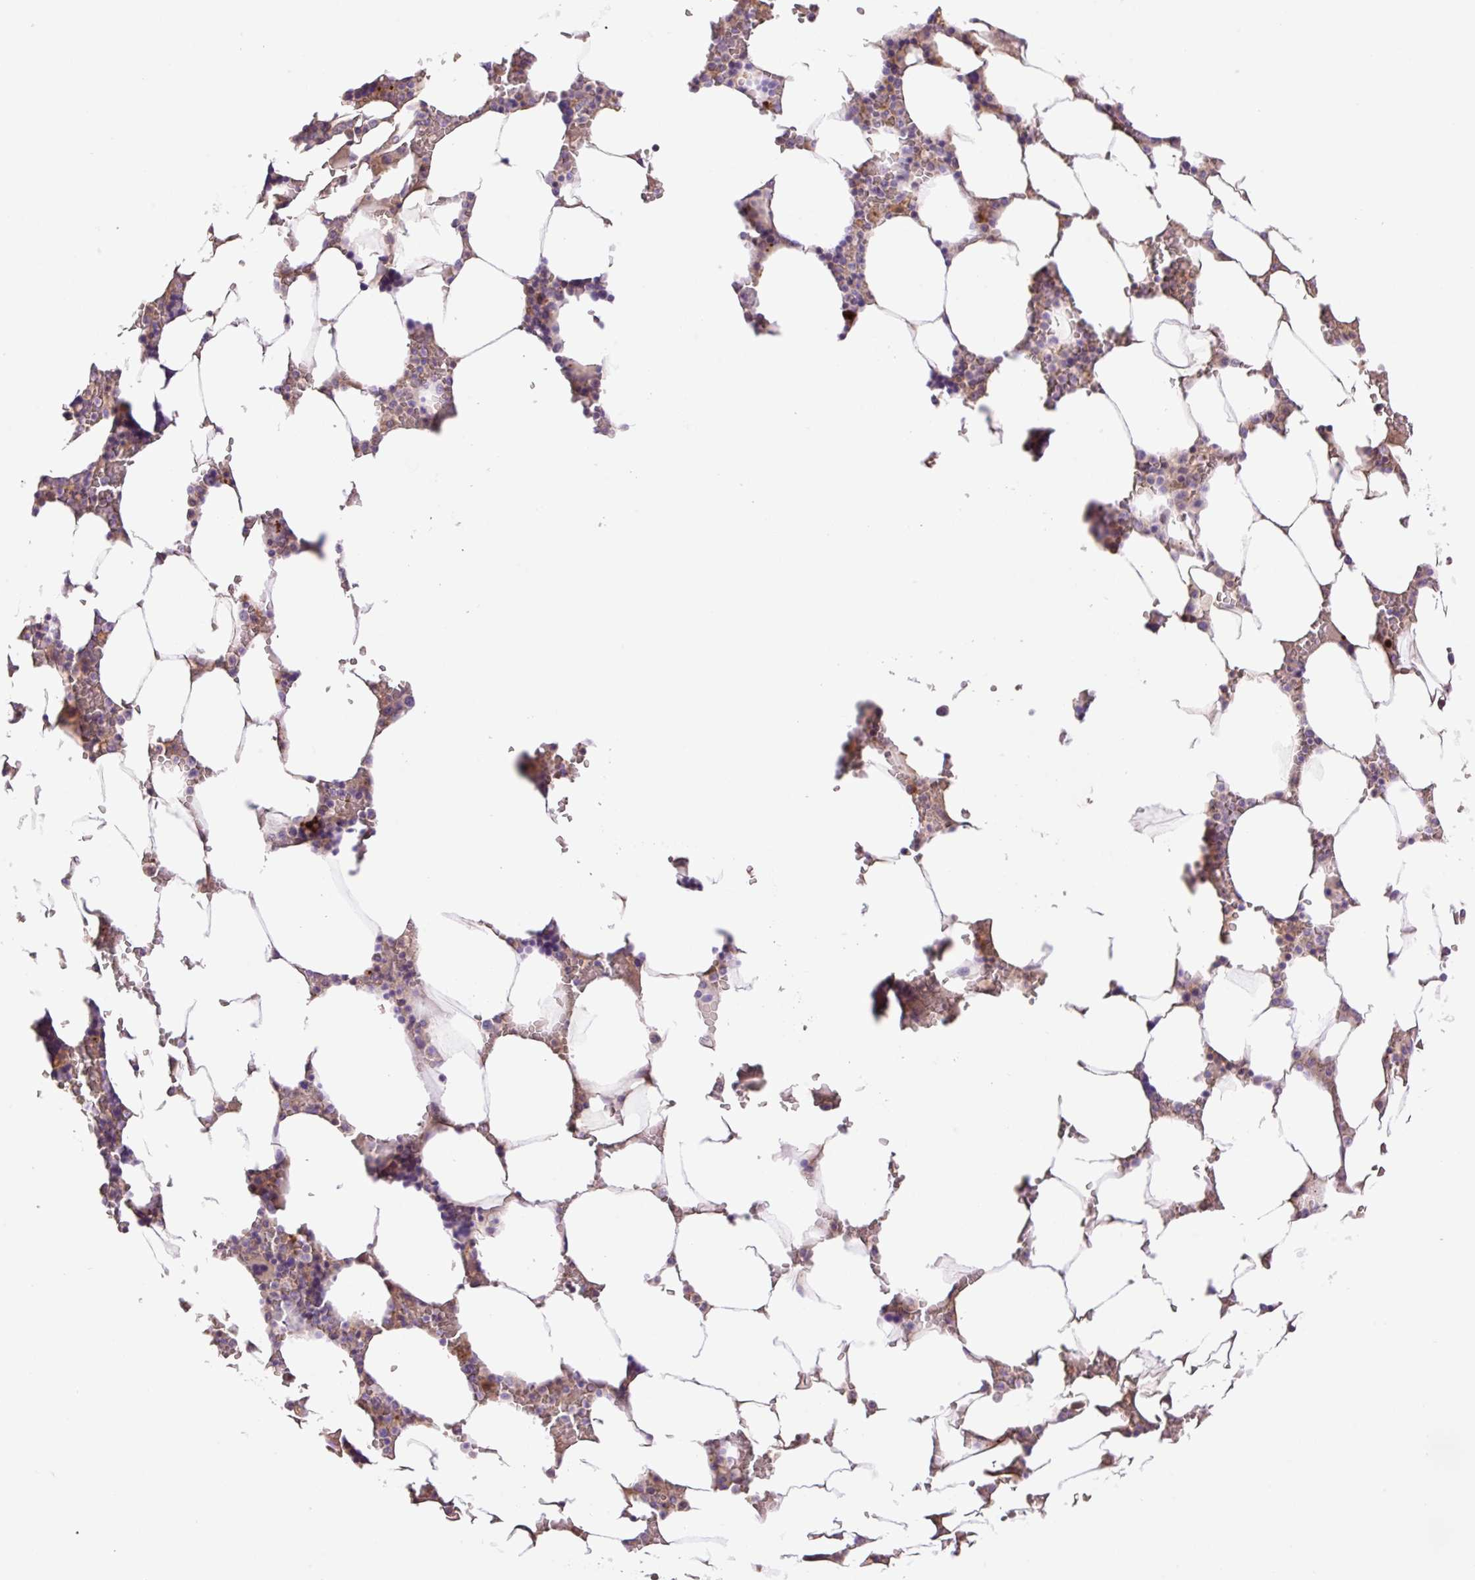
{"staining": {"intensity": "weak", "quantity": "<25%", "location": "cytoplasmic/membranous"}, "tissue": "bone marrow", "cell_type": "Hematopoietic cells", "image_type": "normal", "snomed": [{"axis": "morphology", "description": "Normal tissue, NOS"}, {"axis": "topography", "description": "Bone marrow"}], "caption": "The immunohistochemistry histopathology image has no significant positivity in hematopoietic cells of bone marrow. (Immunohistochemistry (ihc), brightfield microscopy, high magnification).", "gene": "HABP4", "patient": {"sex": "male", "age": 64}}